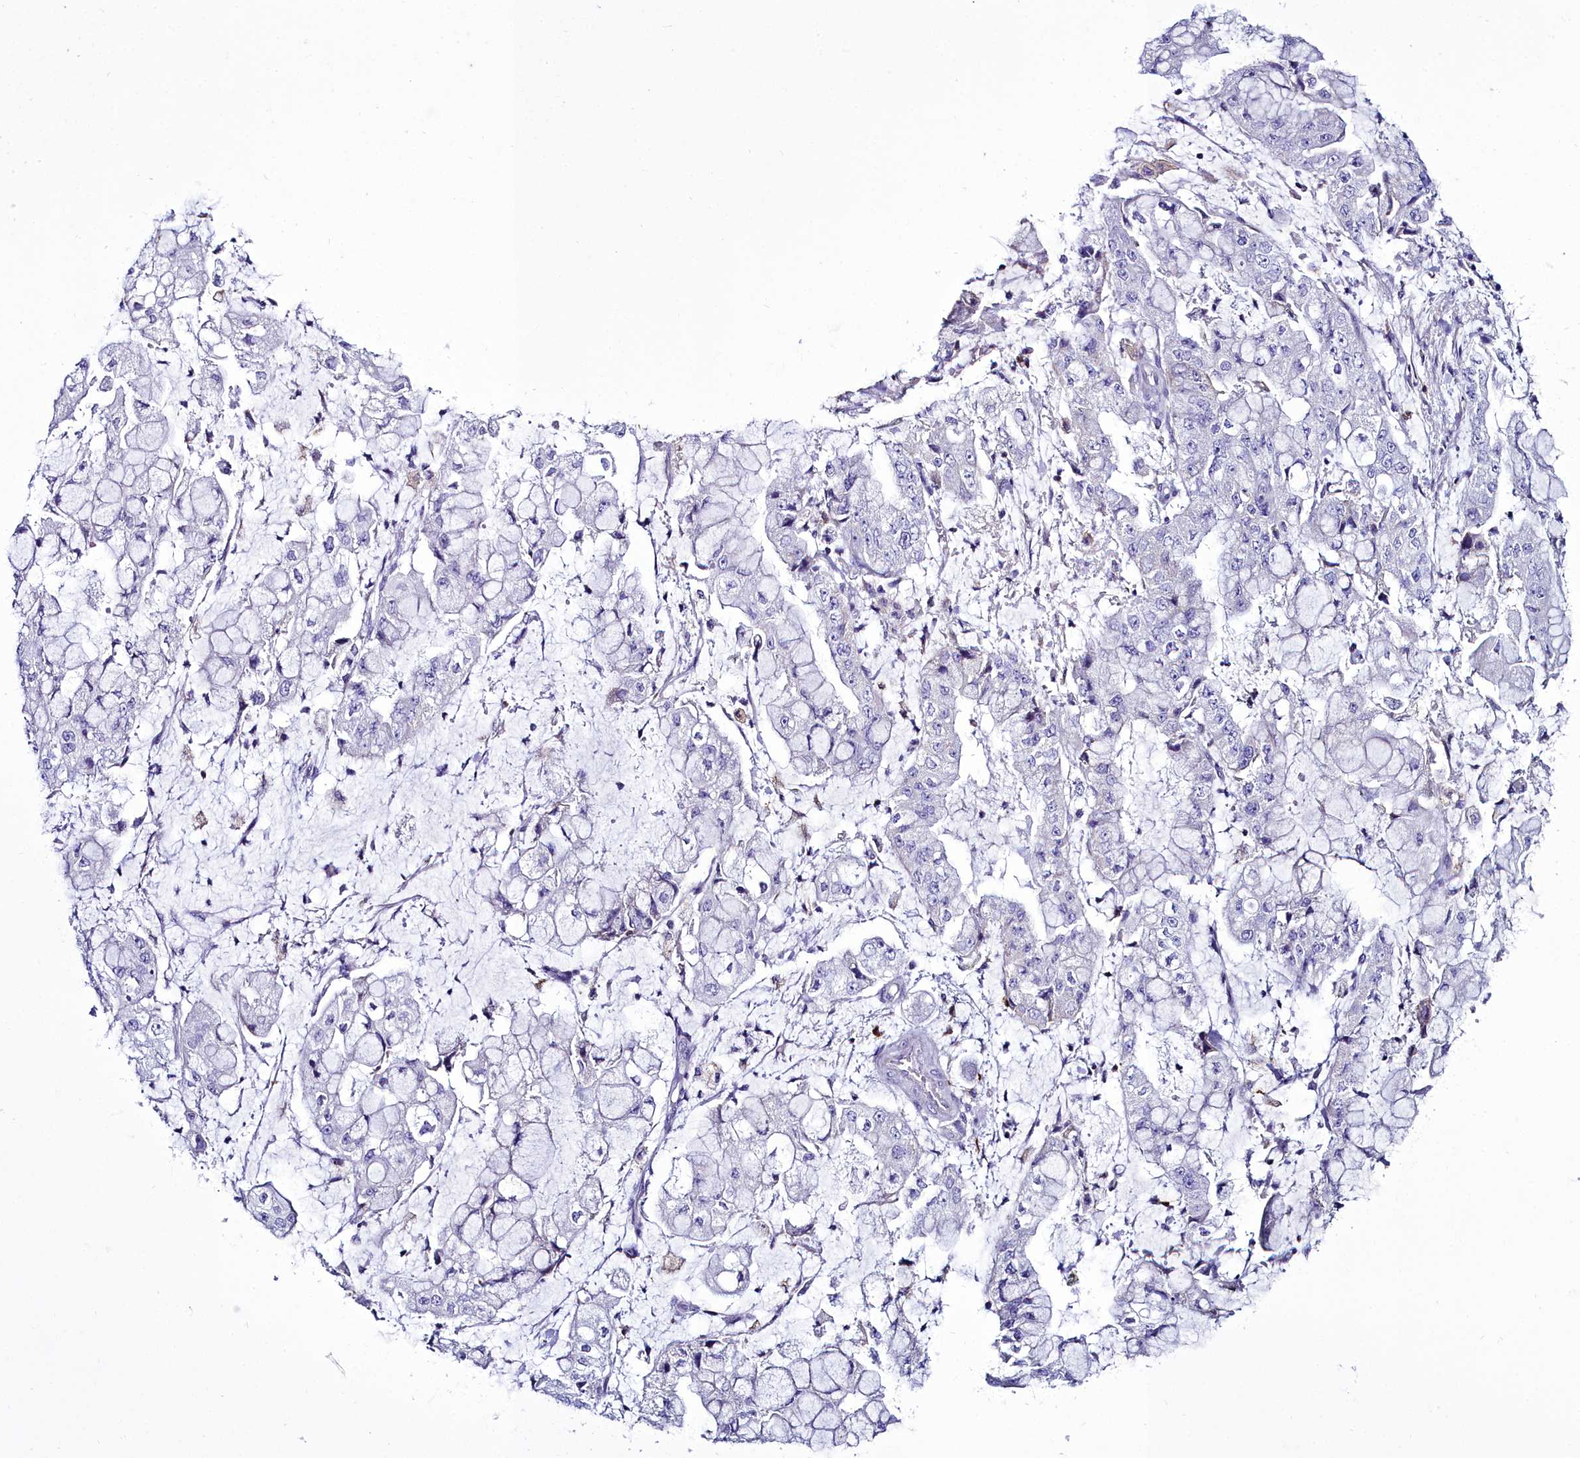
{"staining": {"intensity": "negative", "quantity": "none", "location": "none"}, "tissue": "stomach cancer", "cell_type": "Tumor cells", "image_type": "cancer", "snomed": [{"axis": "morphology", "description": "Adenocarcinoma, NOS"}, {"axis": "topography", "description": "Stomach"}], "caption": "High power microscopy image of an immunohistochemistry micrograph of adenocarcinoma (stomach), revealing no significant expression in tumor cells.", "gene": "CD5", "patient": {"sex": "male", "age": 76}}